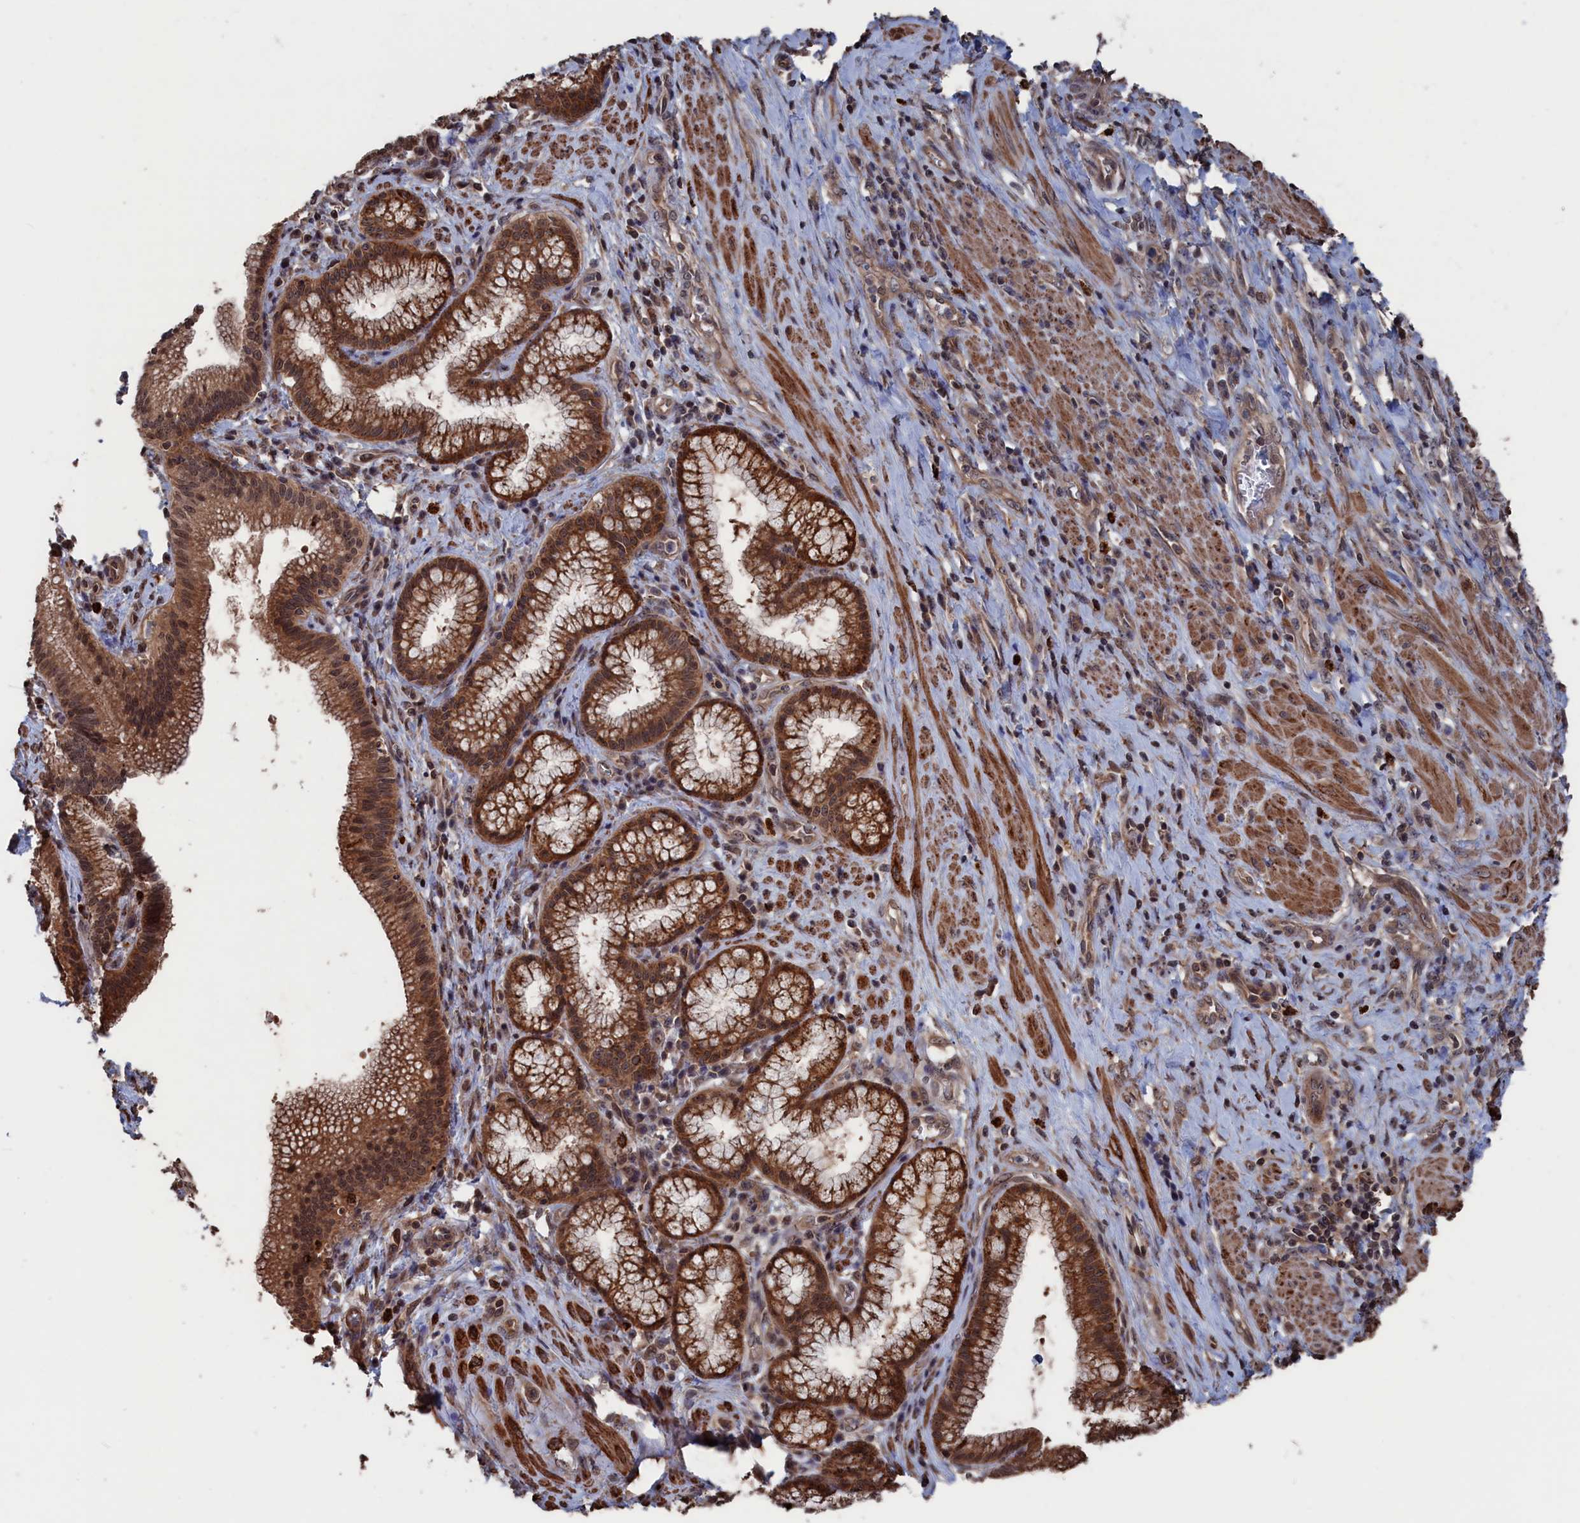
{"staining": {"intensity": "strong", "quantity": ">75%", "location": "cytoplasmic/membranous,nuclear"}, "tissue": "pancreatic cancer", "cell_type": "Tumor cells", "image_type": "cancer", "snomed": [{"axis": "morphology", "description": "Adenocarcinoma, NOS"}, {"axis": "topography", "description": "Pancreas"}], "caption": "Immunohistochemical staining of pancreatic adenocarcinoma exhibits high levels of strong cytoplasmic/membranous and nuclear protein positivity in approximately >75% of tumor cells.", "gene": "PDE12", "patient": {"sex": "male", "age": 72}}